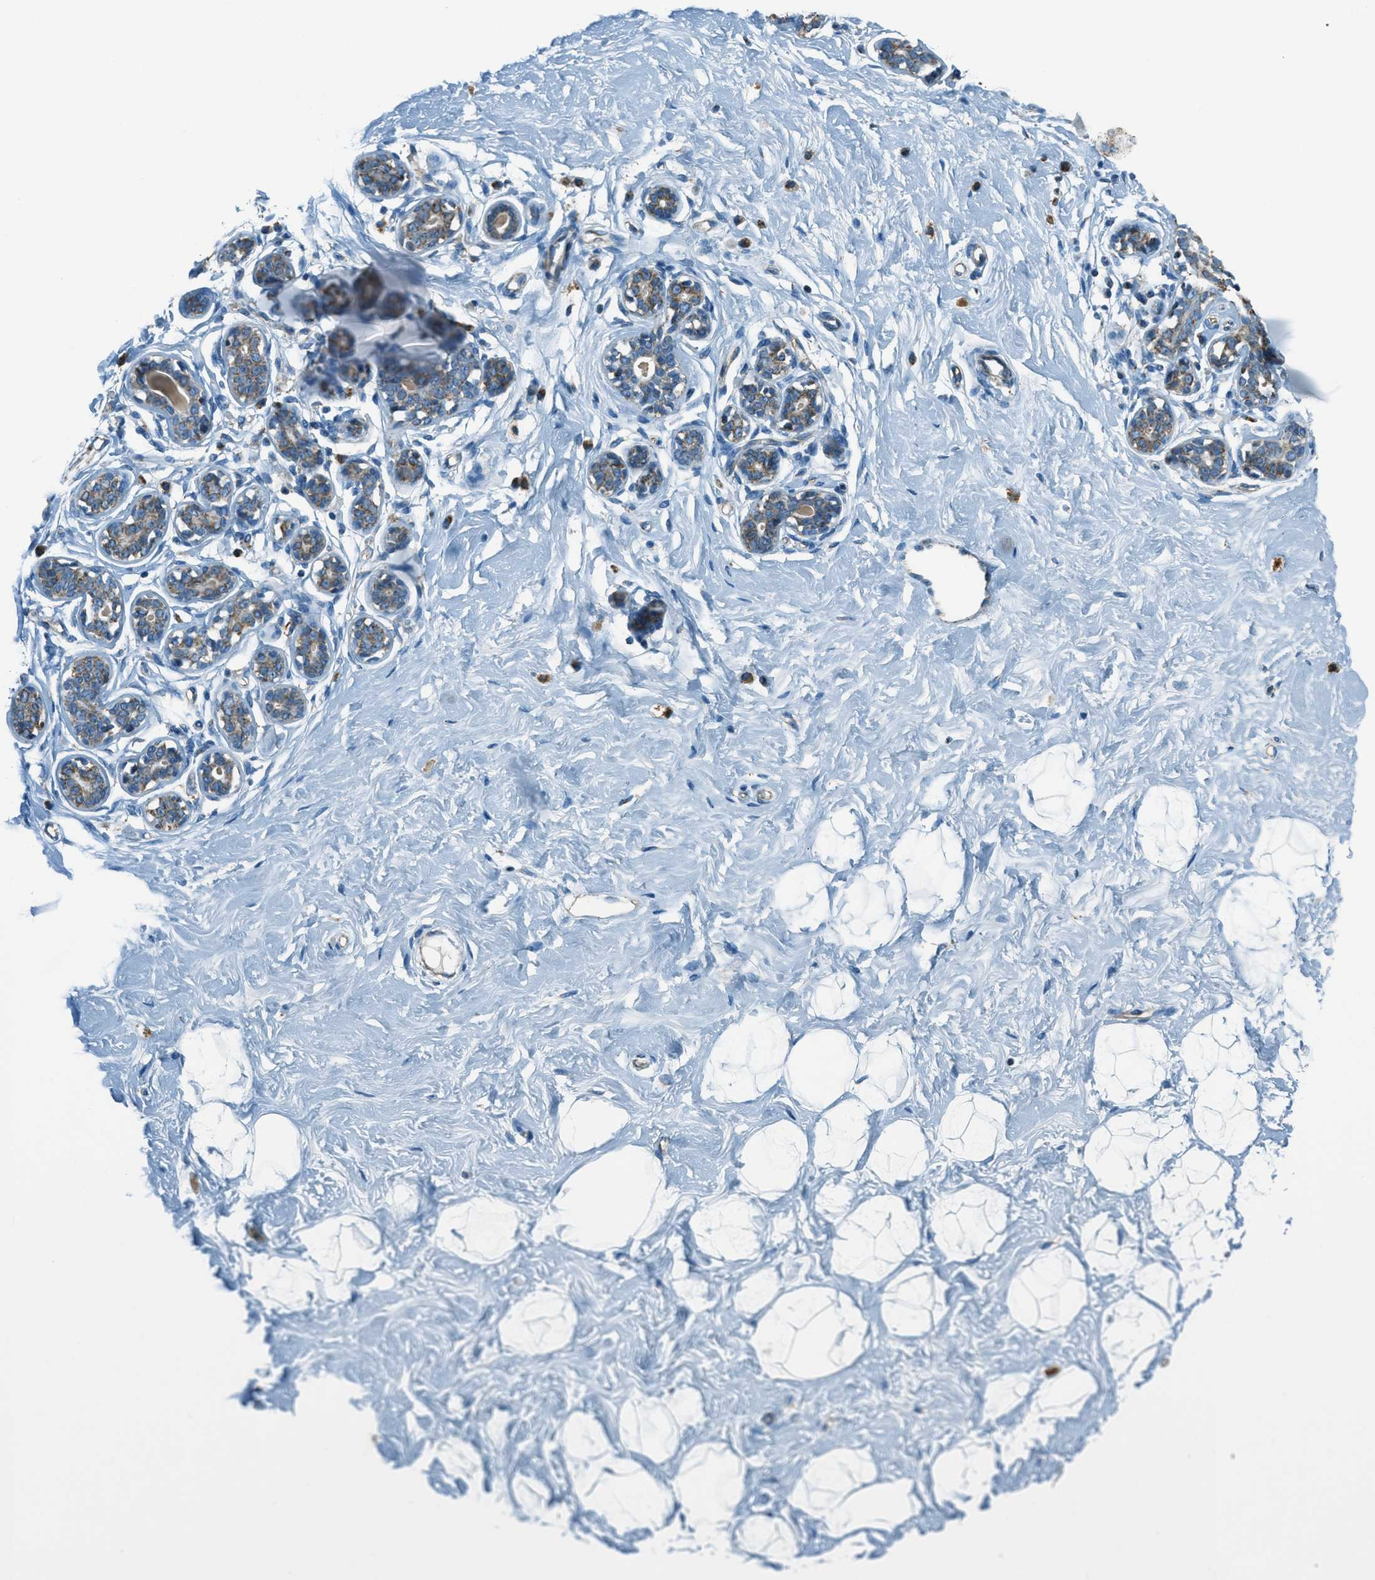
{"staining": {"intensity": "negative", "quantity": "none", "location": "none"}, "tissue": "breast", "cell_type": "Adipocytes", "image_type": "normal", "snomed": [{"axis": "morphology", "description": "Normal tissue, NOS"}, {"axis": "topography", "description": "Breast"}], "caption": "Immunohistochemistry histopathology image of normal breast: human breast stained with DAB (3,3'-diaminobenzidine) reveals no significant protein expression in adipocytes. (Immunohistochemistry (ihc), brightfield microscopy, high magnification).", "gene": "CHST15", "patient": {"sex": "female", "age": 23}}